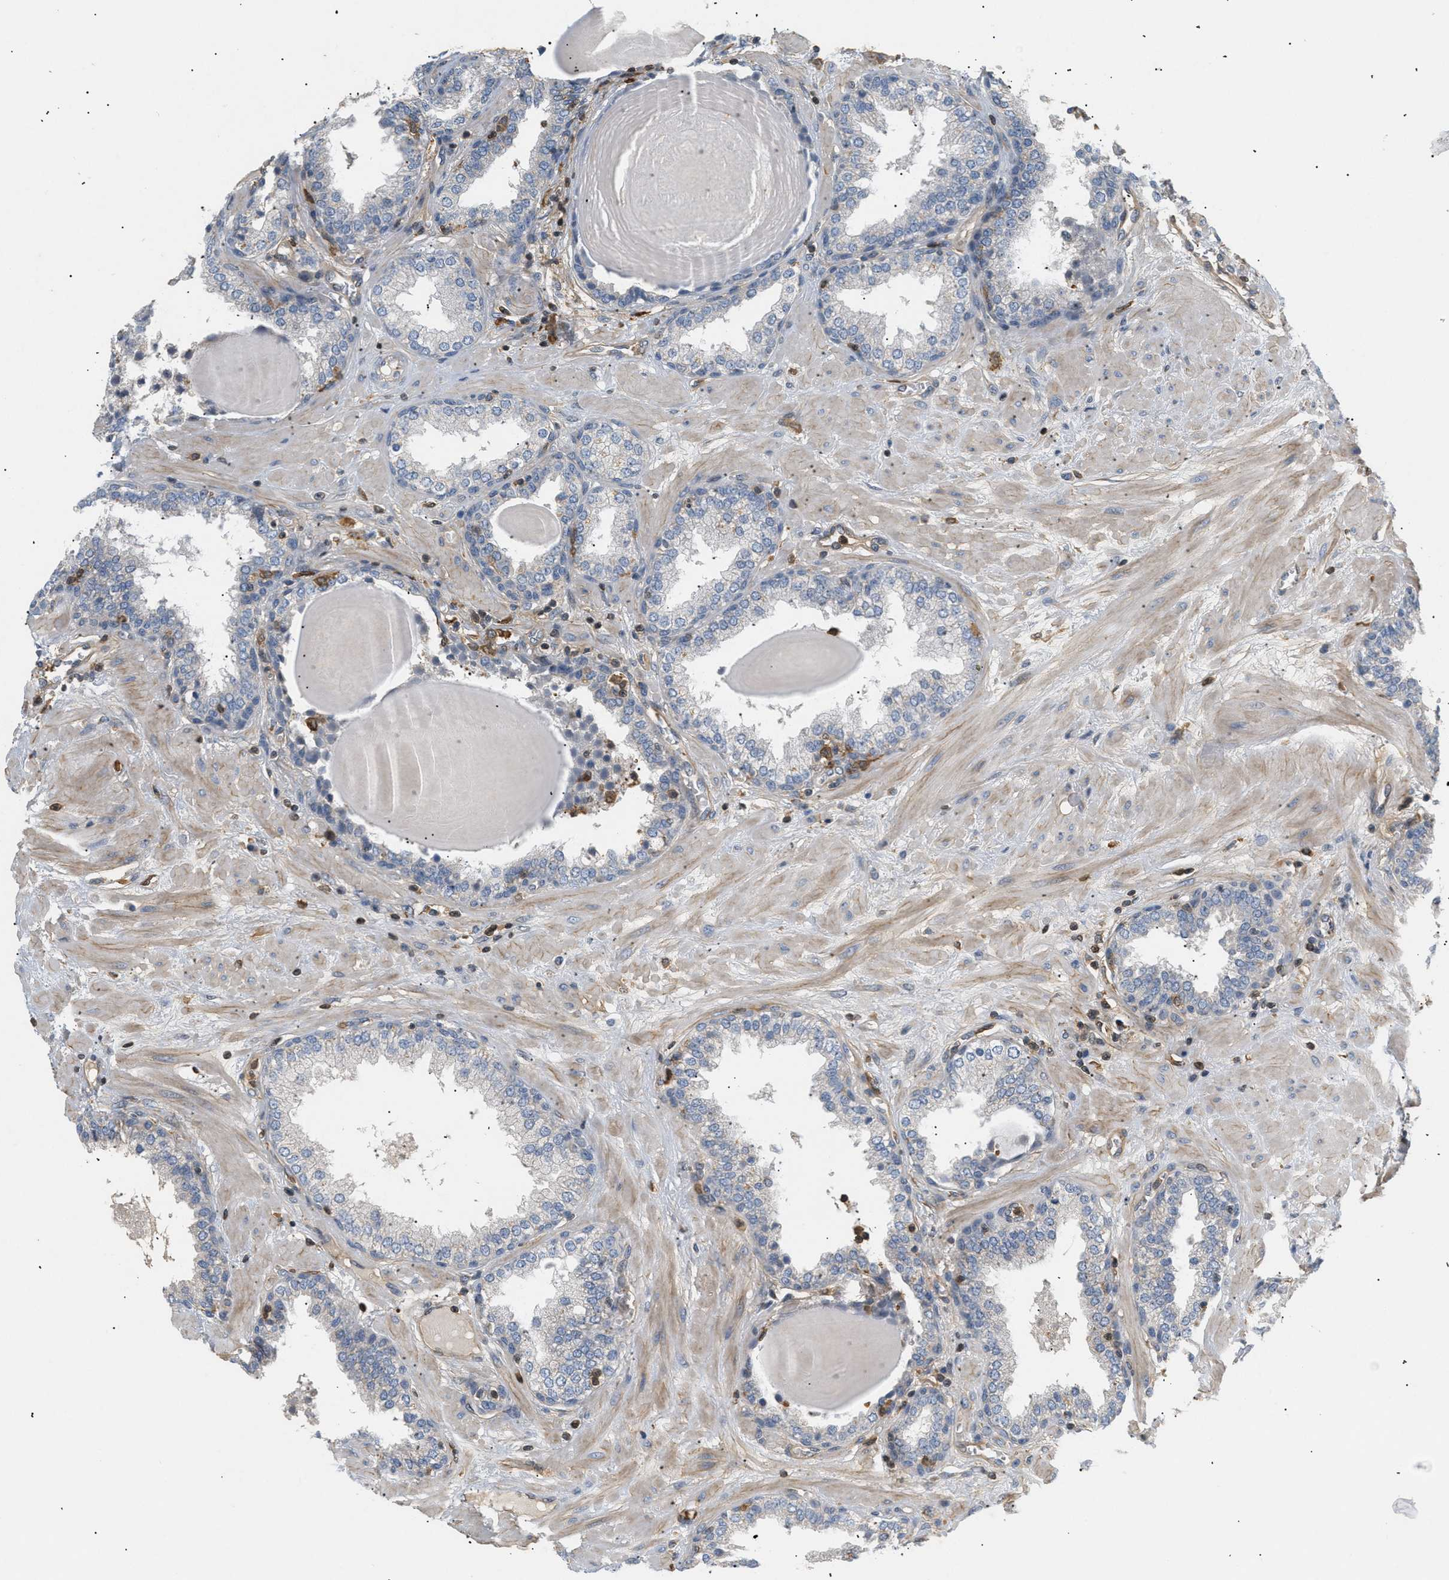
{"staining": {"intensity": "negative", "quantity": "none", "location": "none"}, "tissue": "prostate", "cell_type": "Glandular cells", "image_type": "normal", "snomed": [{"axis": "morphology", "description": "Normal tissue, NOS"}, {"axis": "topography", "description": "Prostate"}], "caption": "Prostate was stained to show a protein in brown. There is no significant positivity in glandular cells. The staining was performed using DAB to visualize the protein expression in brown, while the nuclei were stained in blue with hematoxylin (Magnification: 20x).", "gene": "FARS2", "patient": {"sex": "male", "age": 51}}